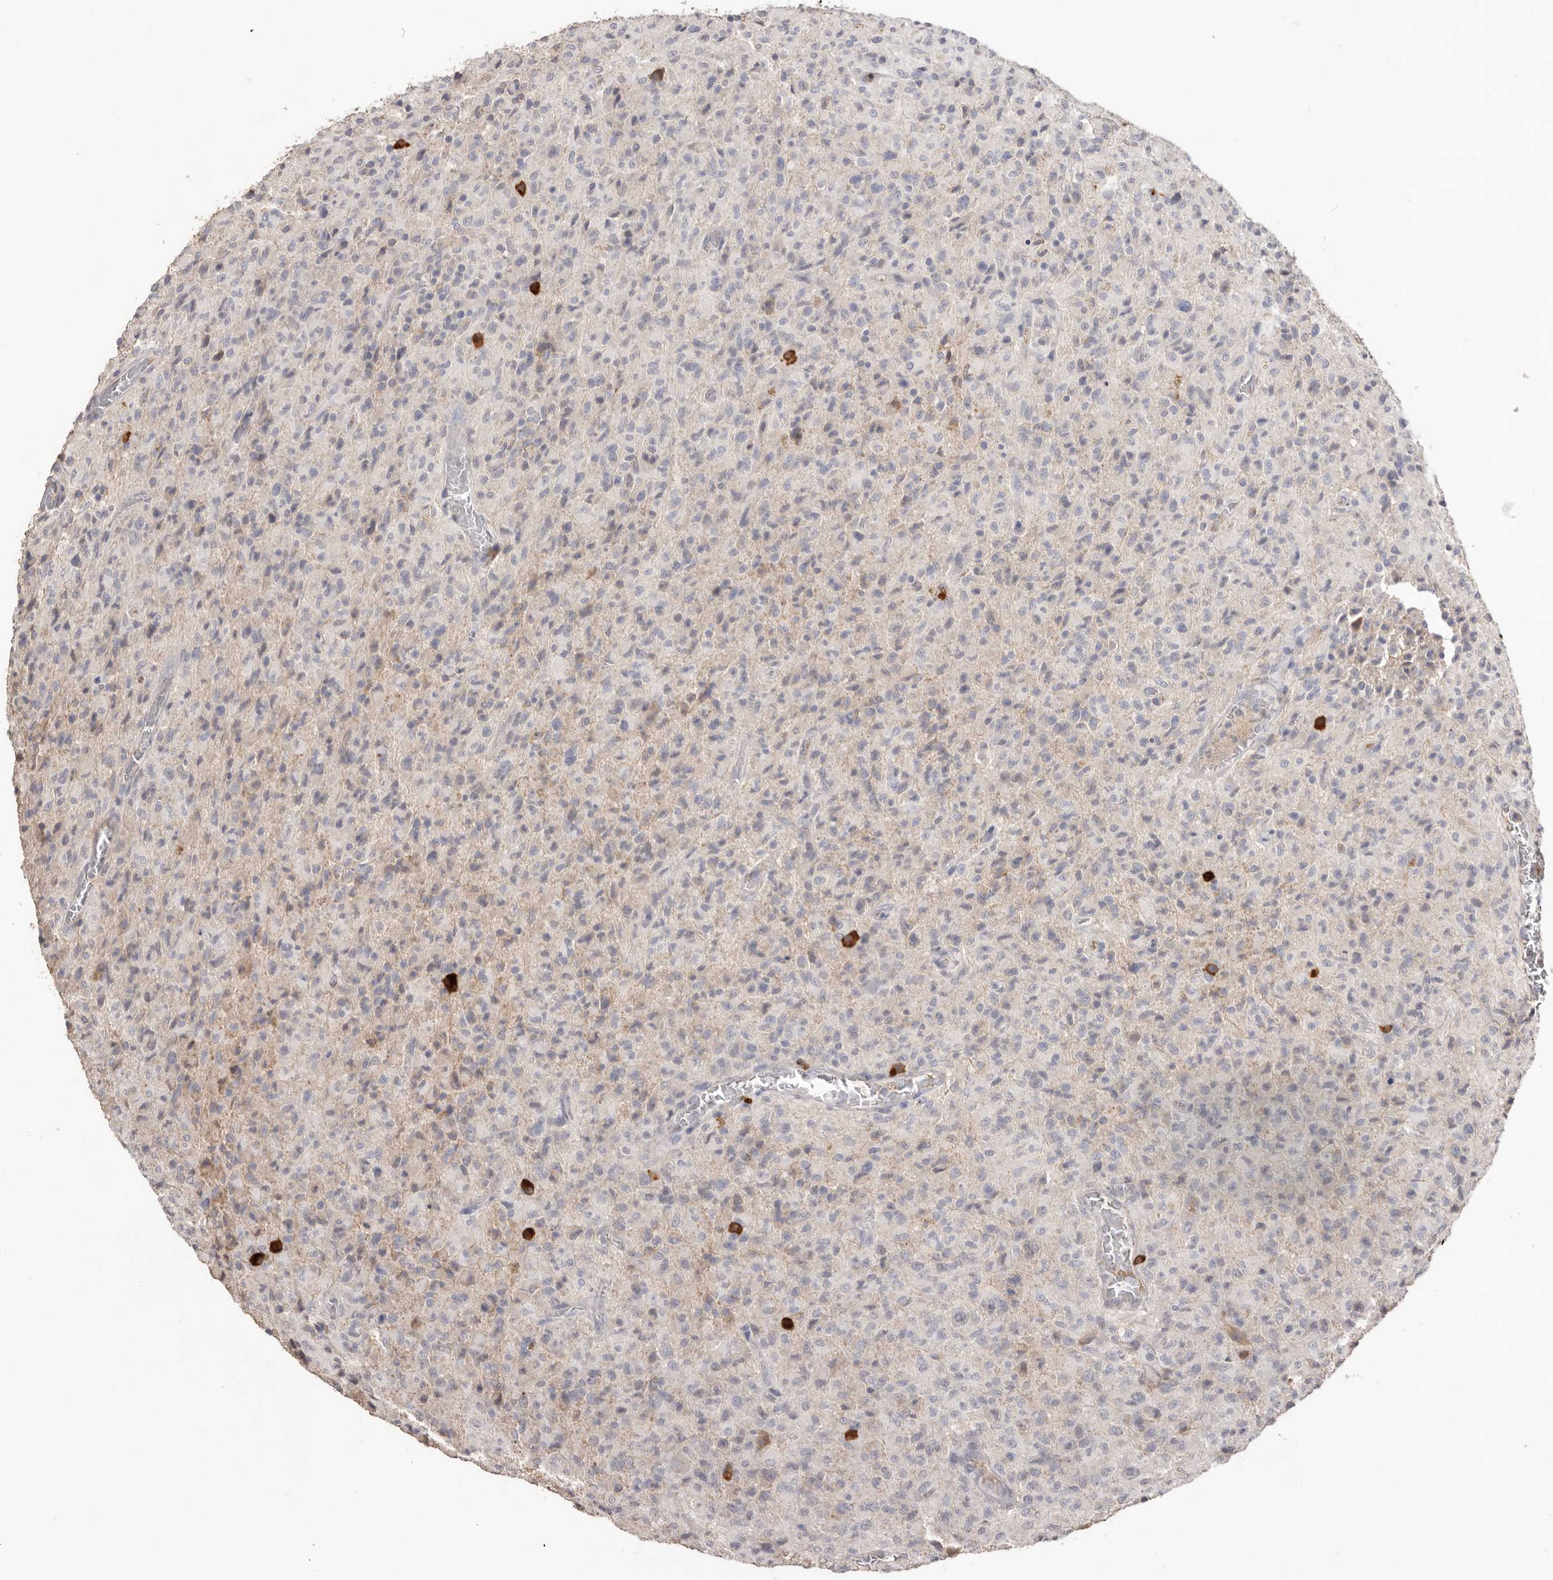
{"staining": {"intensity": "weak", "quantity": "<25%", "location": "cytoplasmic/membranous"}, "tissue": "glioma", "cell_type": "Tumor cells", "image_type": "cancer", "snomed": [{"axis": "morphology", "description": "Glioma, malignant, High grade"}, {"axis": "topography", "description": "Brain"}], "caption": "Immunohistochemistry (IHC) micrograph of glioma stained for a protein (brown), which exhibits no positivity in tumor cells. (Stains: DAB (3,3'-diaminobenzidine) immunohistochemistry (IHC) with hematoxylin counter stain, Microscopy: brightfield microscopy at high magnification).", "gene": "HCAR2", "patient": {"sex": "female", "age": 57}}